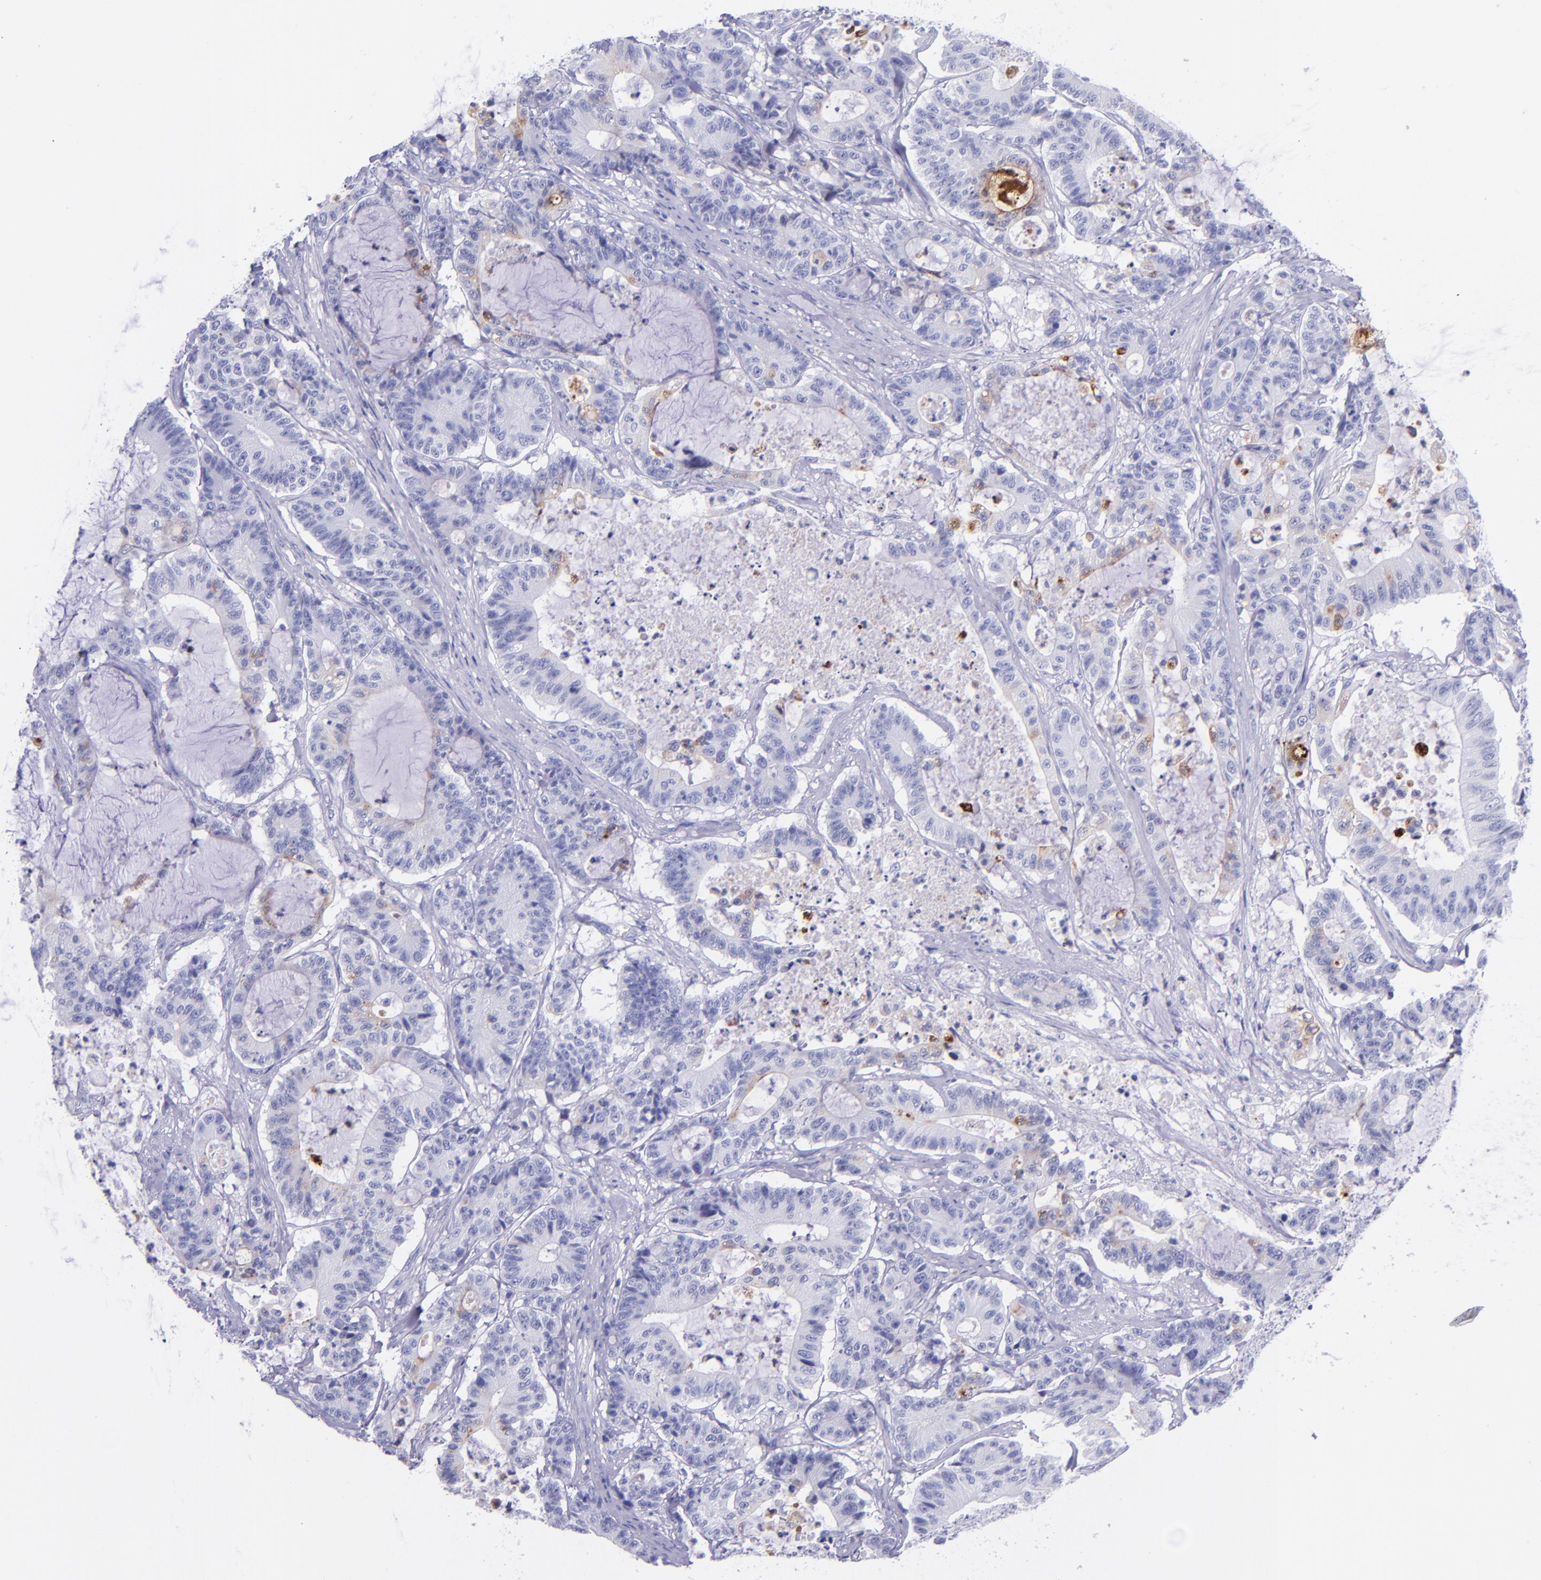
{"staining": {"intensity": "weak", "quantity": "<25%", "location": "cytoplasmic/membranous"}, "tissue": "colorectal cancer", "cell_type": "Tumor cells", "image_type": "cancer", "snomed": [{"axis": "morphology", "description": "Adenocarcinoma, NOS"}, {"axis": "topography", "description": "Colon"}], "caption": "Immunohistochemistry photomicrograph of colorectal cancer stained for a protein (brown), which displays no expression in tumor cells.", "gene": "SLPI", "patient": {"sex": "female", "age": 84}}